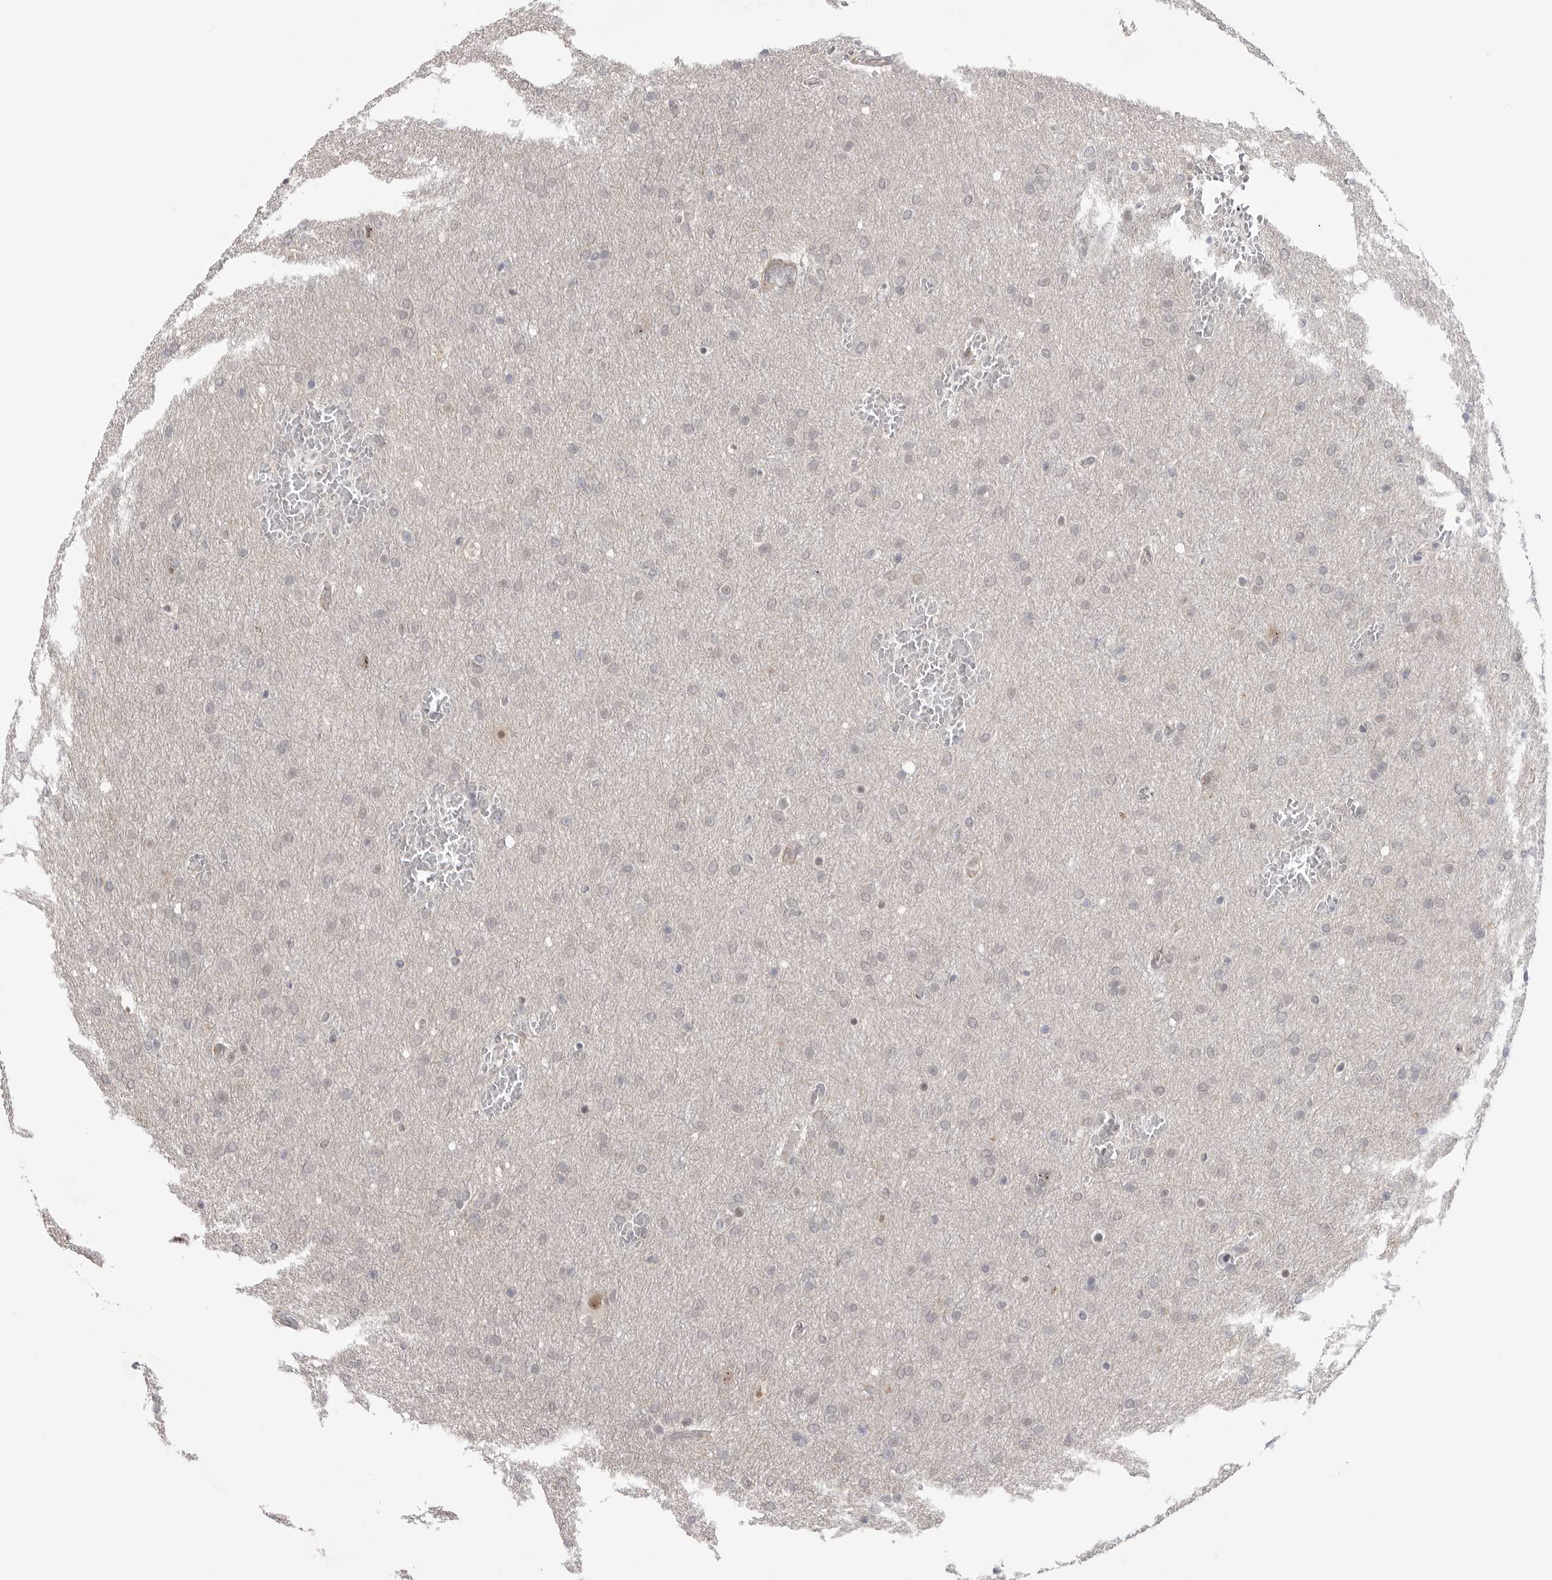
{"staining": {"intensity": "negative", "quantity": "none", "location": "none"}, "tissue": "glioma", "cell_type": "Tumor cells", "image_type": "cancer", "snomed": [{"axis": "morphology", "description": "Glioma, malignant, Low grade"}, {"axis": "topography", "description": "Brain"}], "caption": "Immunohistochemistry (IHC) micrograph of neoplastic tissue: human glioma stained with DAB (3,3'-diaminobenzidine) reveals no significant protein expression in tumor cells.", "gene": "GGT6", "patient": {"sex": "female", "age": 37}}